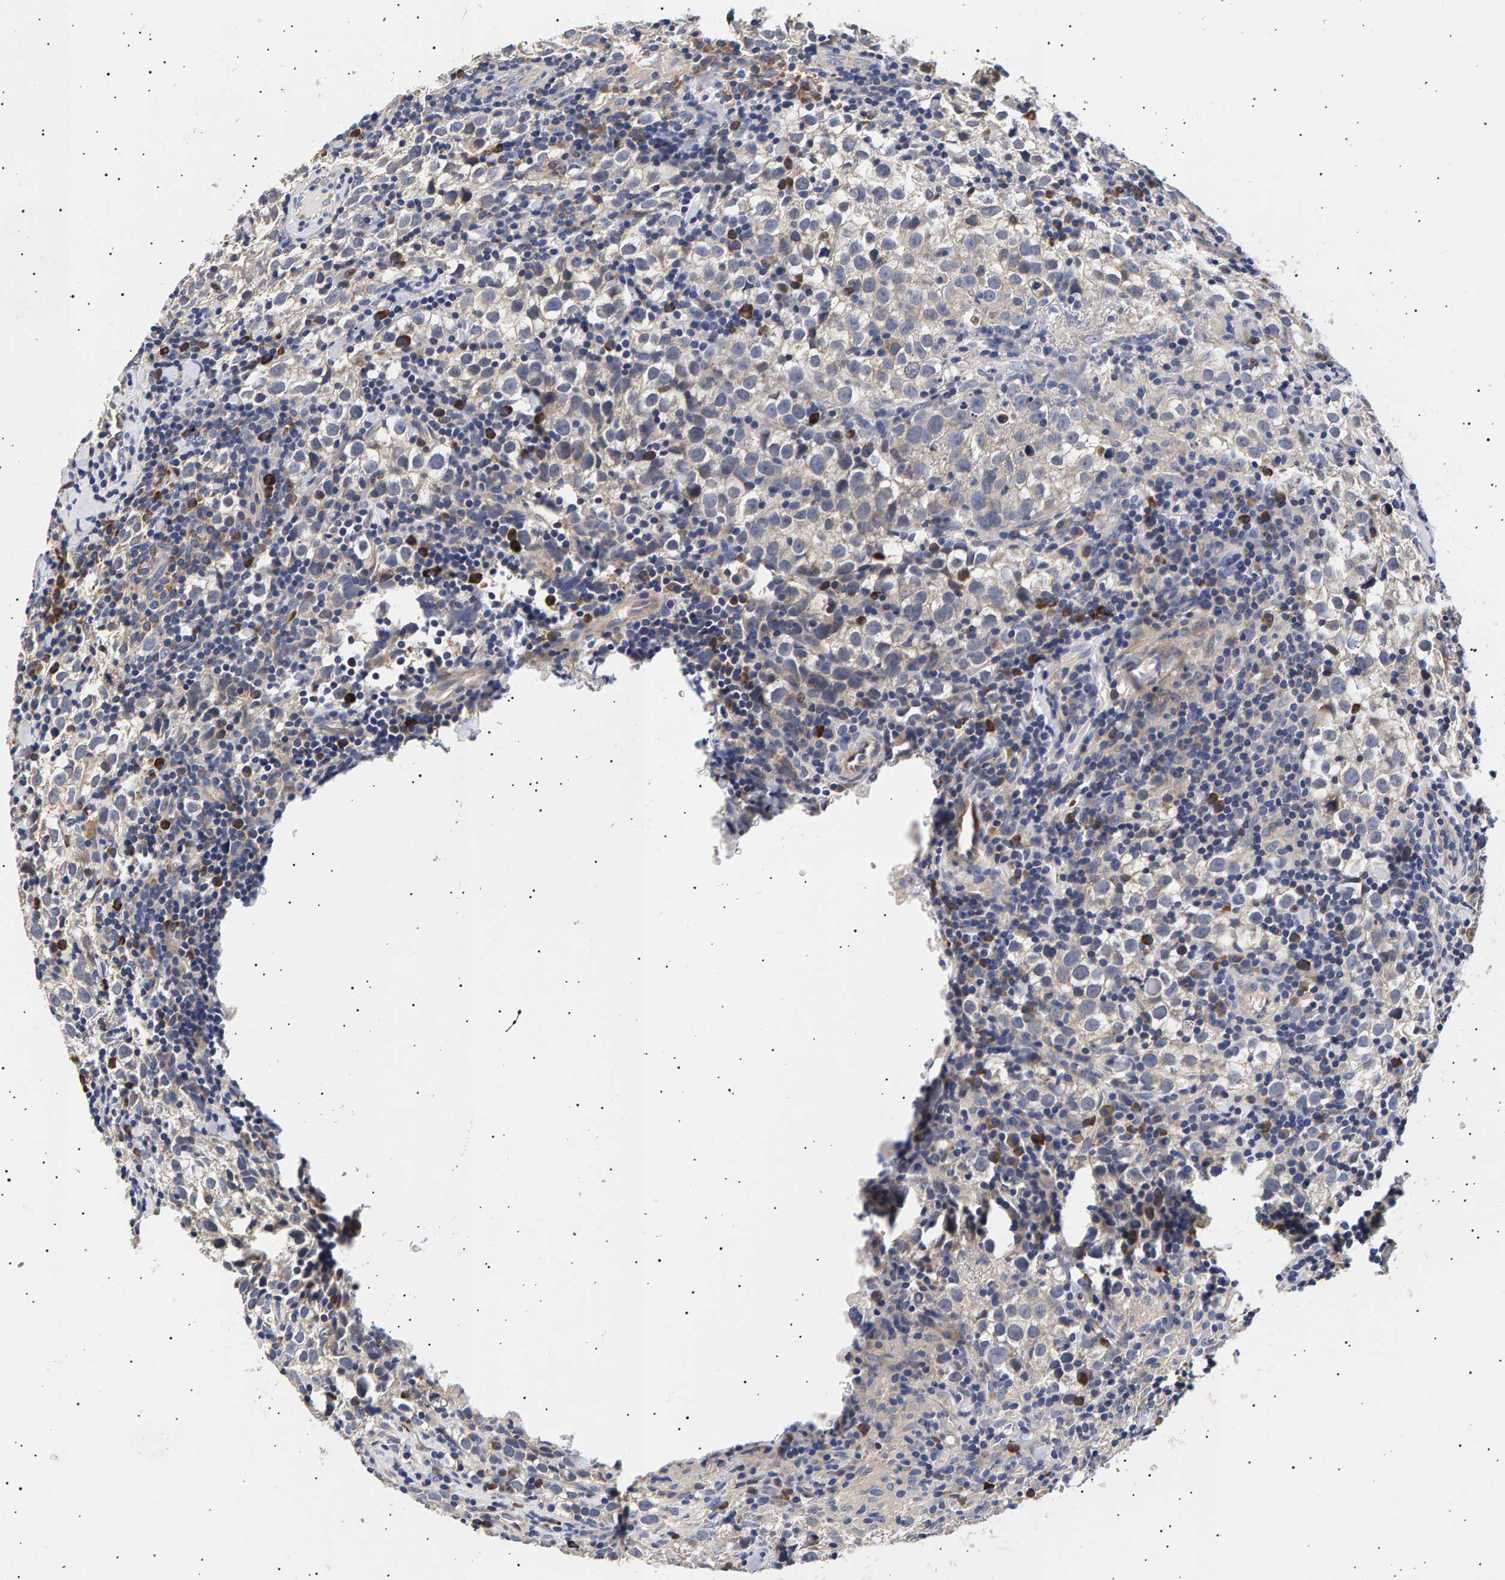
{"staining": {"intensity": "negative", "quantity": "none", "location": "none"}, "tissue": "testis cancer", "cell_type": "Tumor cells", "image_type": "cancer", "snomed": [{"axis": "morphology", "description": "Seminoma, NOS"}, {"axis": "morphology", "description": "Carcinoma, Embryonal, NOS"}, {"axis": "topography", "description": "Testis"}], "caption": "The photomicrograph reveals no significant expression in tumor cells of testis embryonal carcinoma.", "gene": "ANKRD40", "patient": {"sex": "male", "age": 36}}